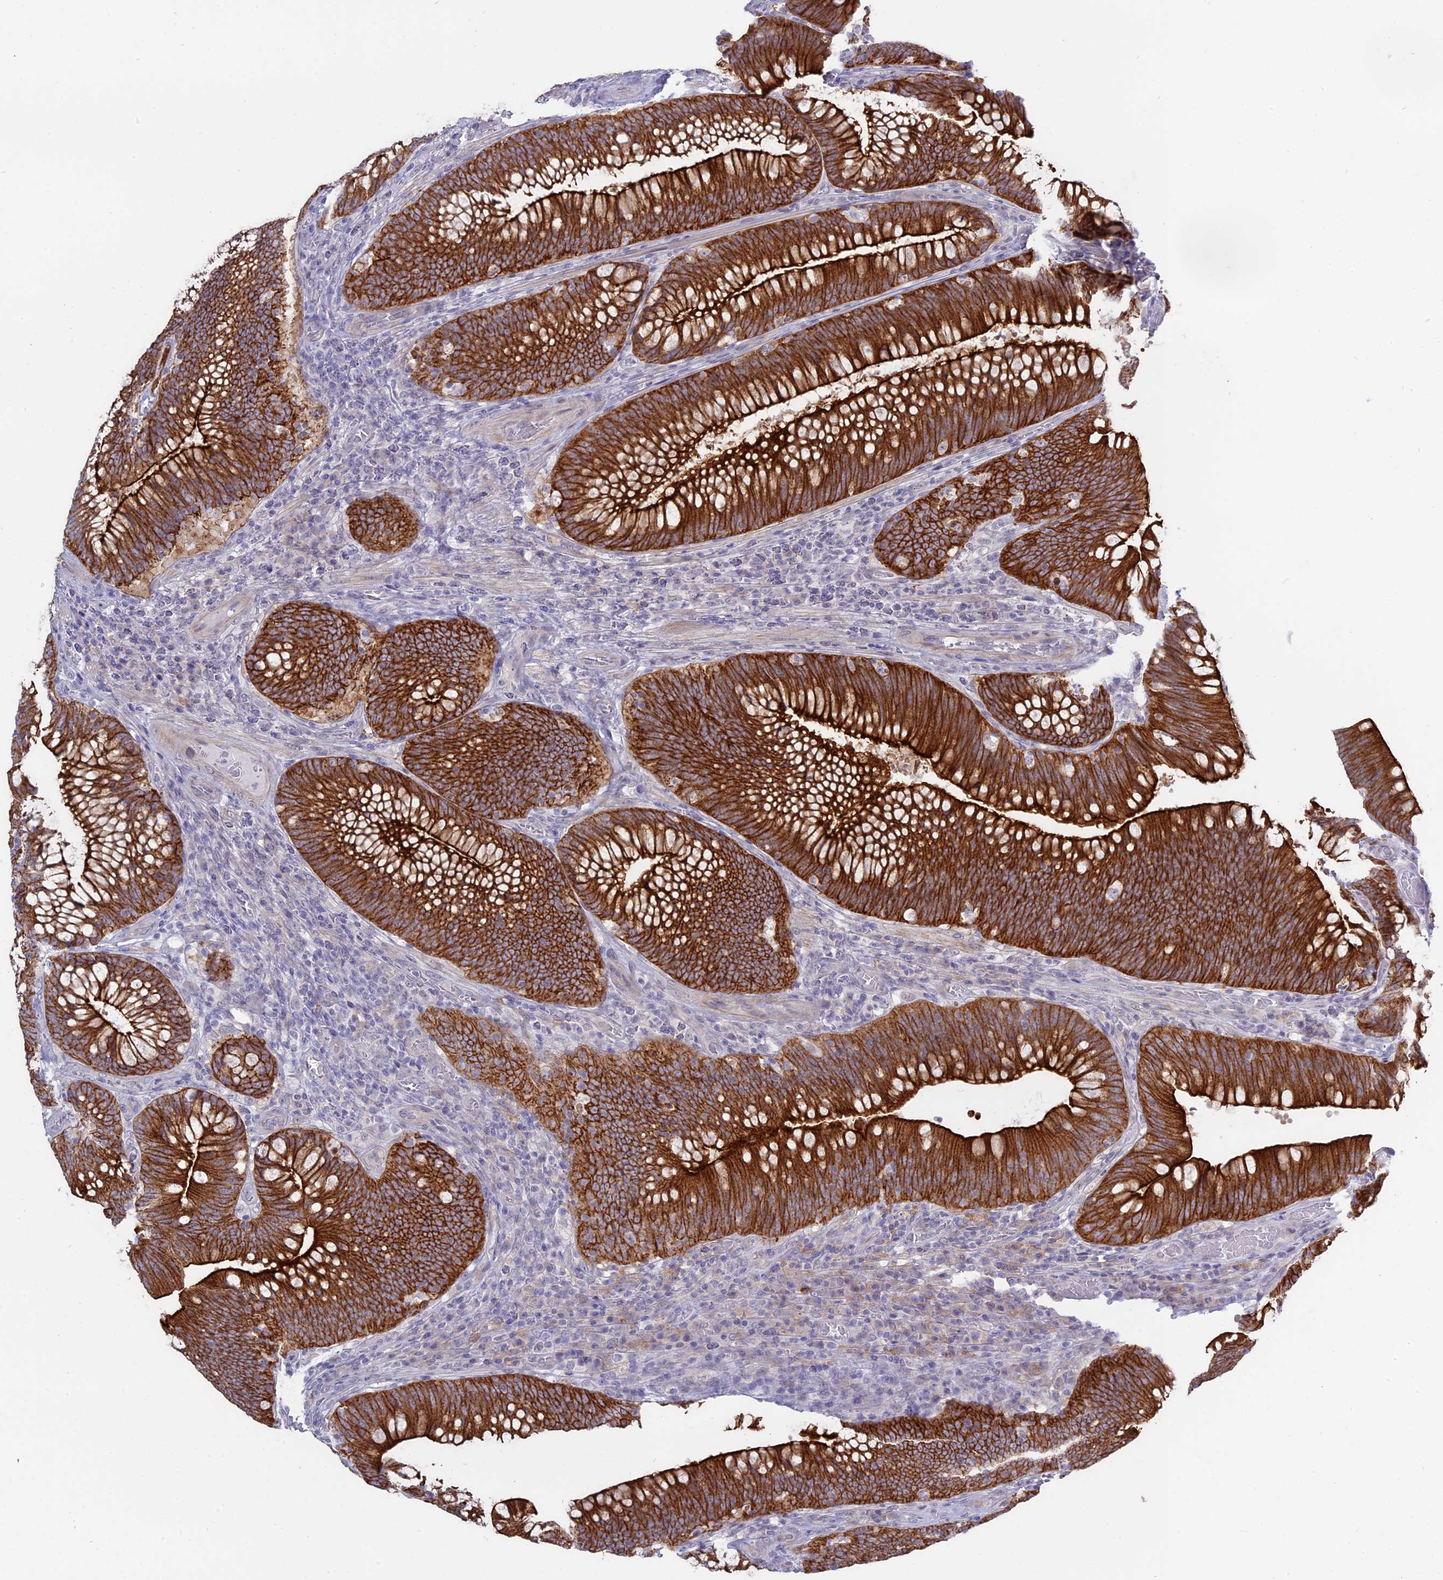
{"staining": {"intensity": "strong", "quantity": ">75%", "location": "cytoplasmic/membranous"}, "tissue": "colorectal cancer", "cell_type": "Tumor cells", "image_type": "cancer", "snomed": [{"axis": "morphology", "description": "Normal tissue, NOS"}, {"axis": "topography", "description": "Colon"}], "caption": "An IHC micrograph of neoplastic tissue is shown. Protein staining in brown highlights strong cytoplasmic/membranous positivity in colorectal cancer within tumor cells.", "gene": "MYO5B", "patient": {"sex": "female", "age": 82}}